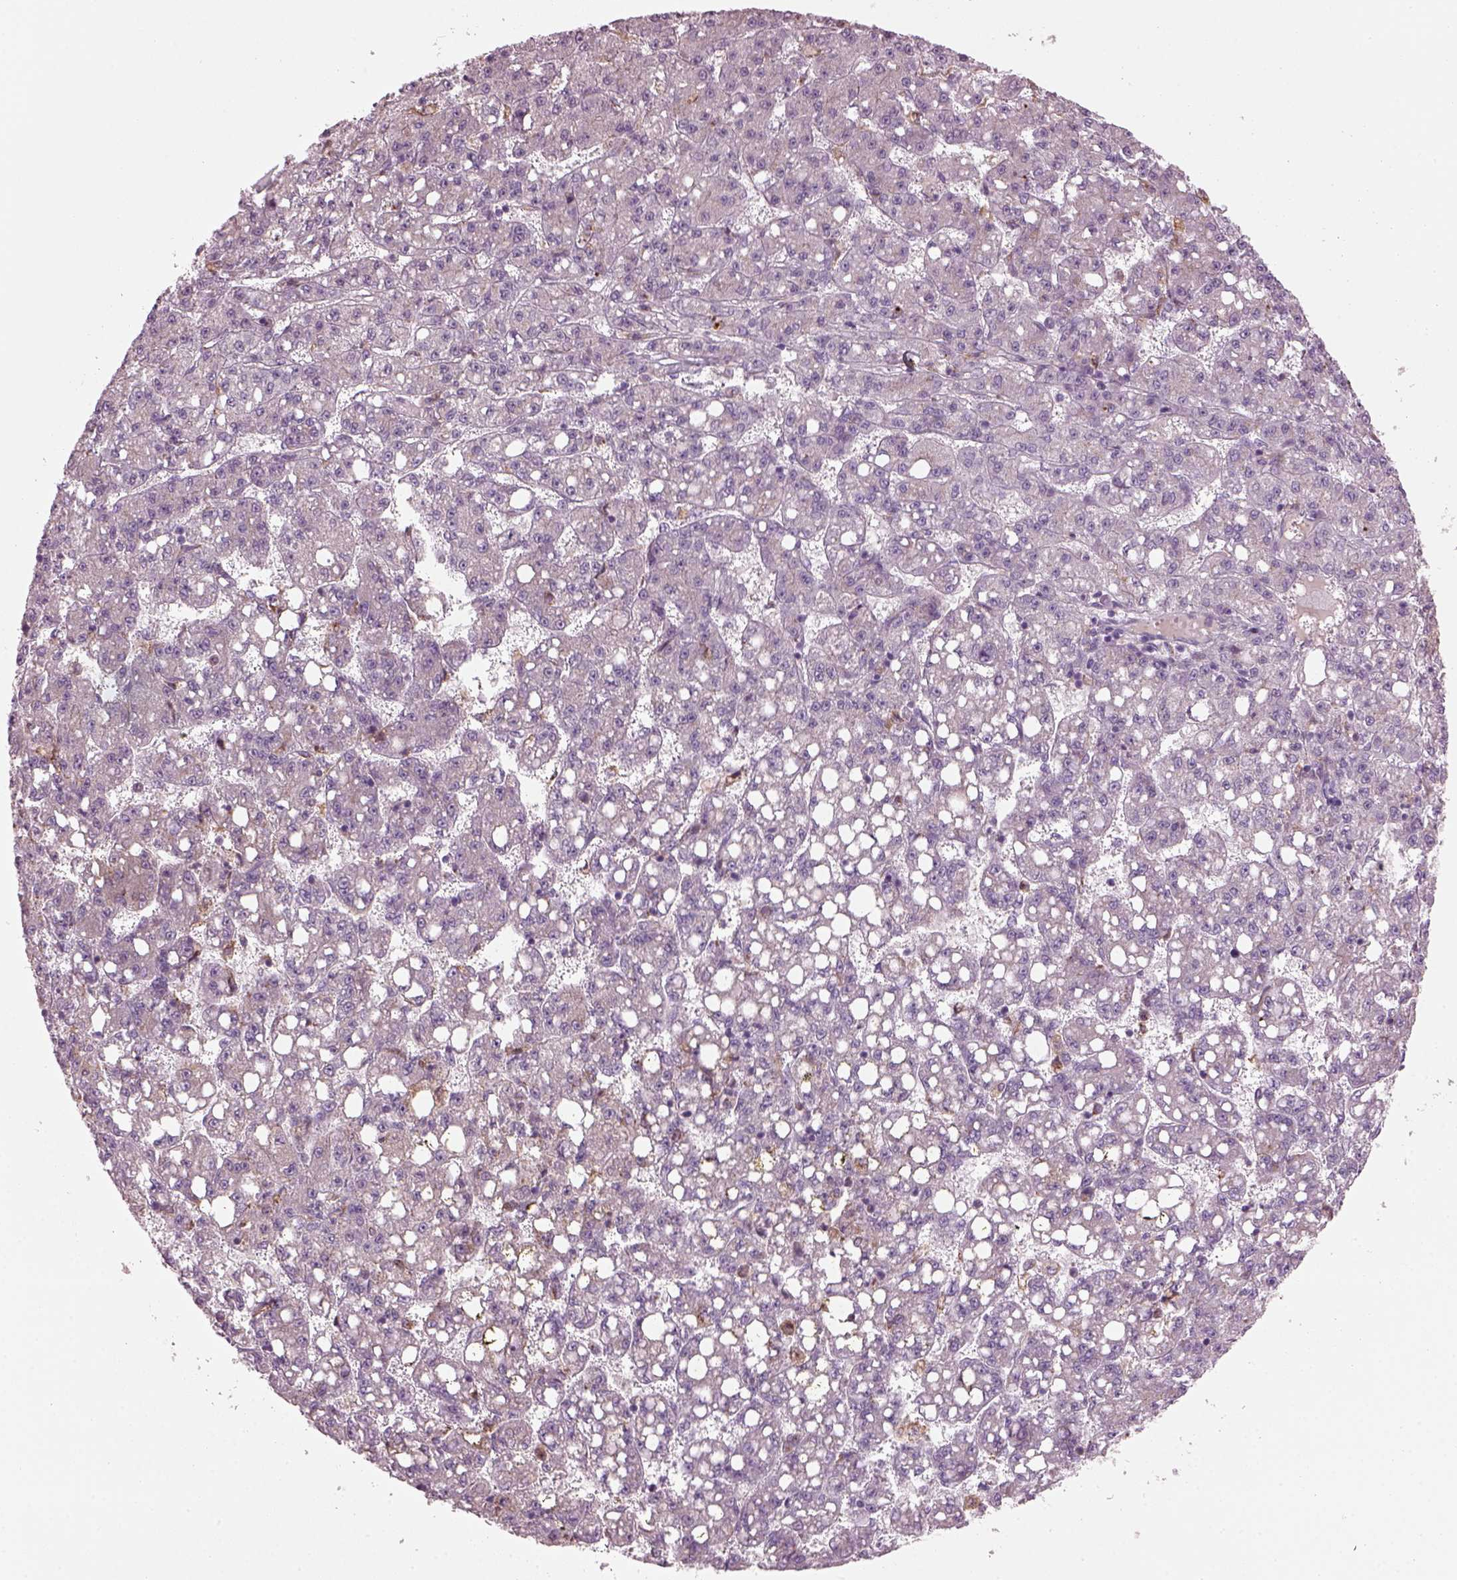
{"staining": {"intensity": "negative", "quantity": "none", "location": "none"}, "tissue": "liver cancer", "cell_type": "Tumor cells", "image_type": "cancer", "snomed": [{"axis": "morphology", "description": "Carcinoma, Hepatocellular, NOS"}, {"axis": "topography", "description": "Liver"}], "caption": "Photomicrograph shows no protein positivity in tumor cells of liver cancer (hepatocellular carcinoma) tissue.", "gene": "TMEM231", "patient": {"sex": "female", "age": 65}}